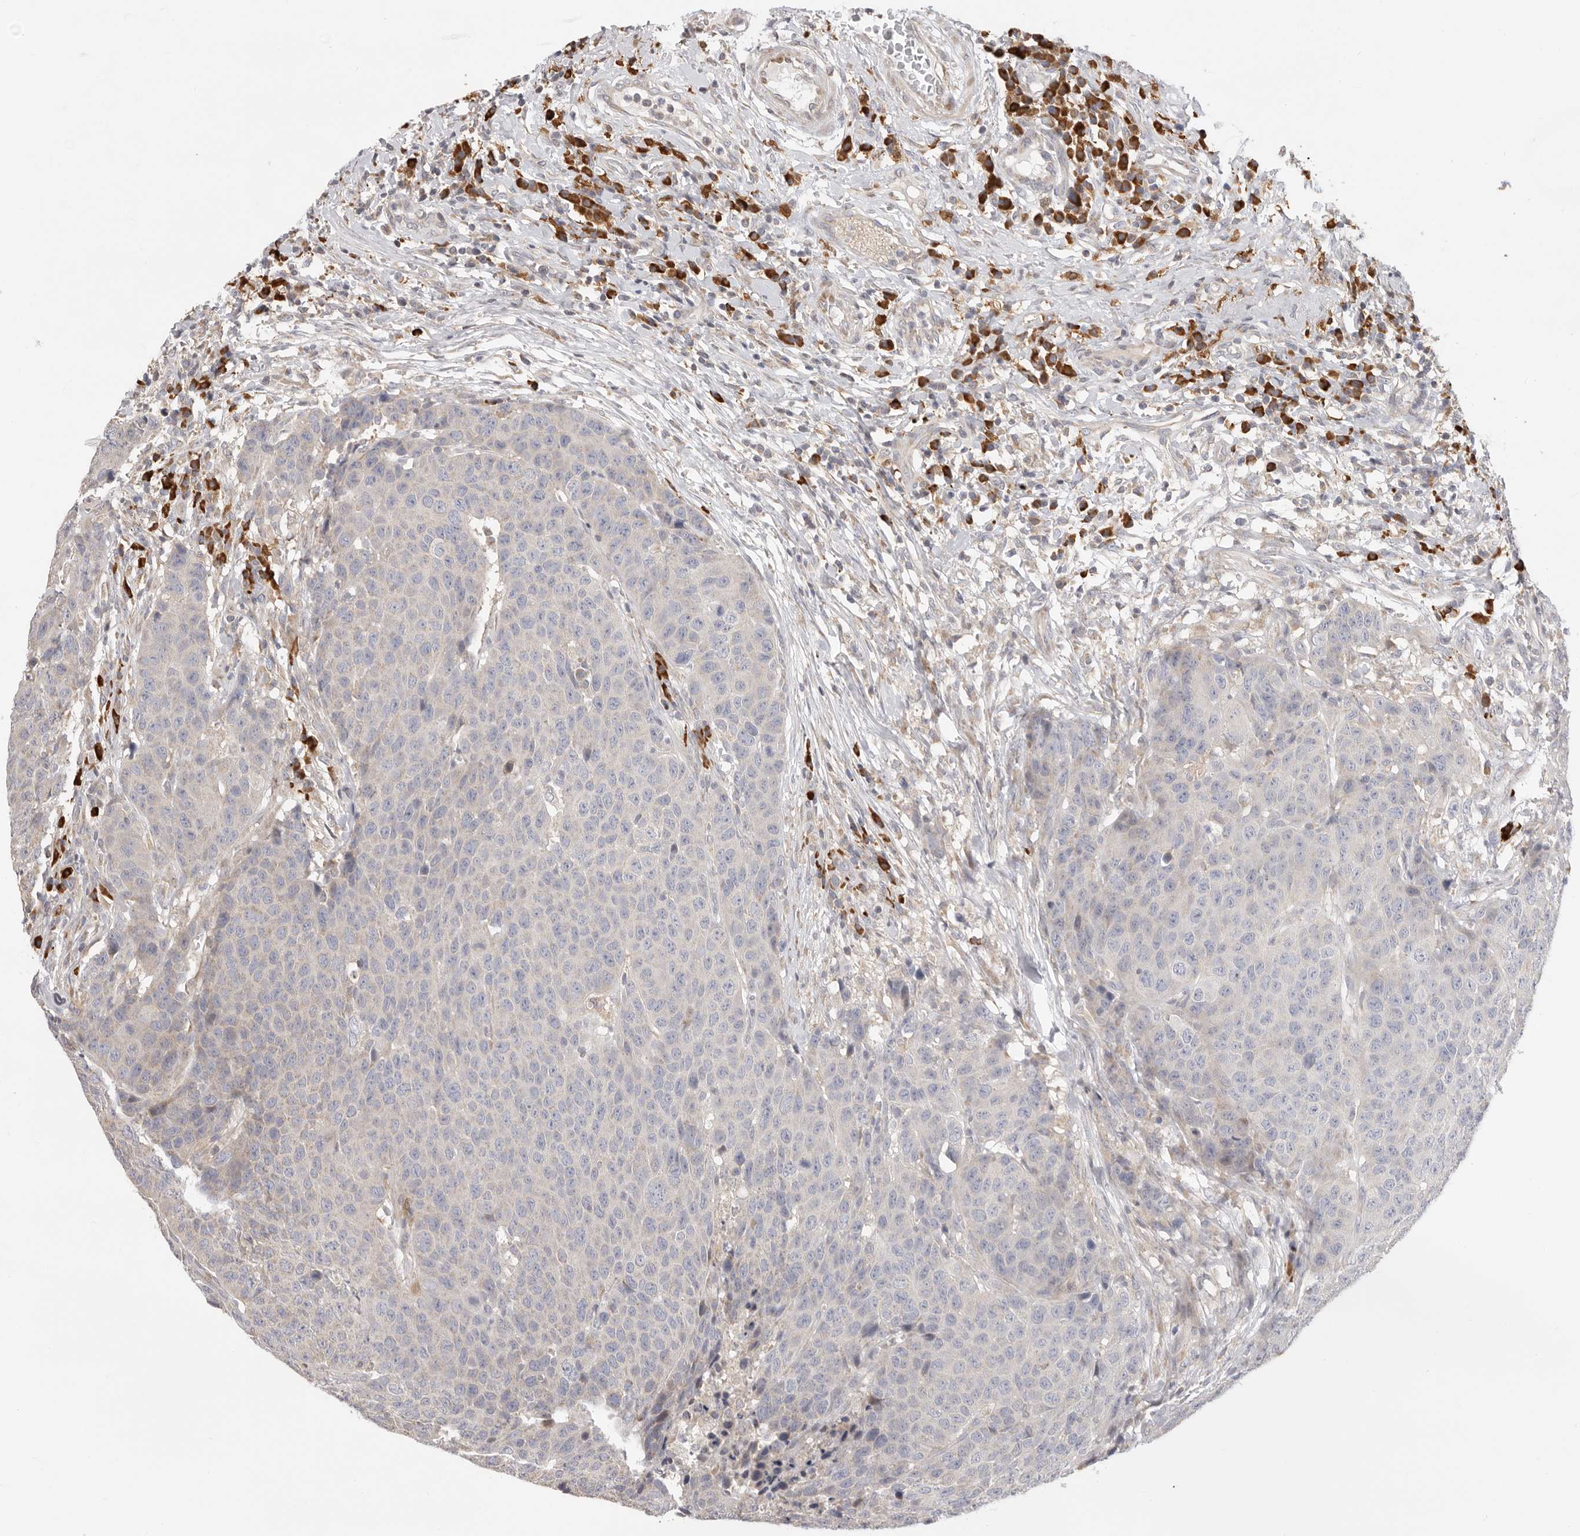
{"staining": {"intensity": "negative", "quantity": "none", "location": "none"}, "tissue": "head and neck cancer", "cell_type": "Tumor cells", "image_type": "cancer", "snomed": [{"axis": "morphology", "description": "Squamous cell carcinoma, NOS"}, {"axis": "topography", "description": "Head-Neck"}], "caption": "Tumor cells are negative for brown protein staining in head and neck squamous cell carcinoma.", "gene": "USH1C", "patient": {"sex": "male", "age": 66}}